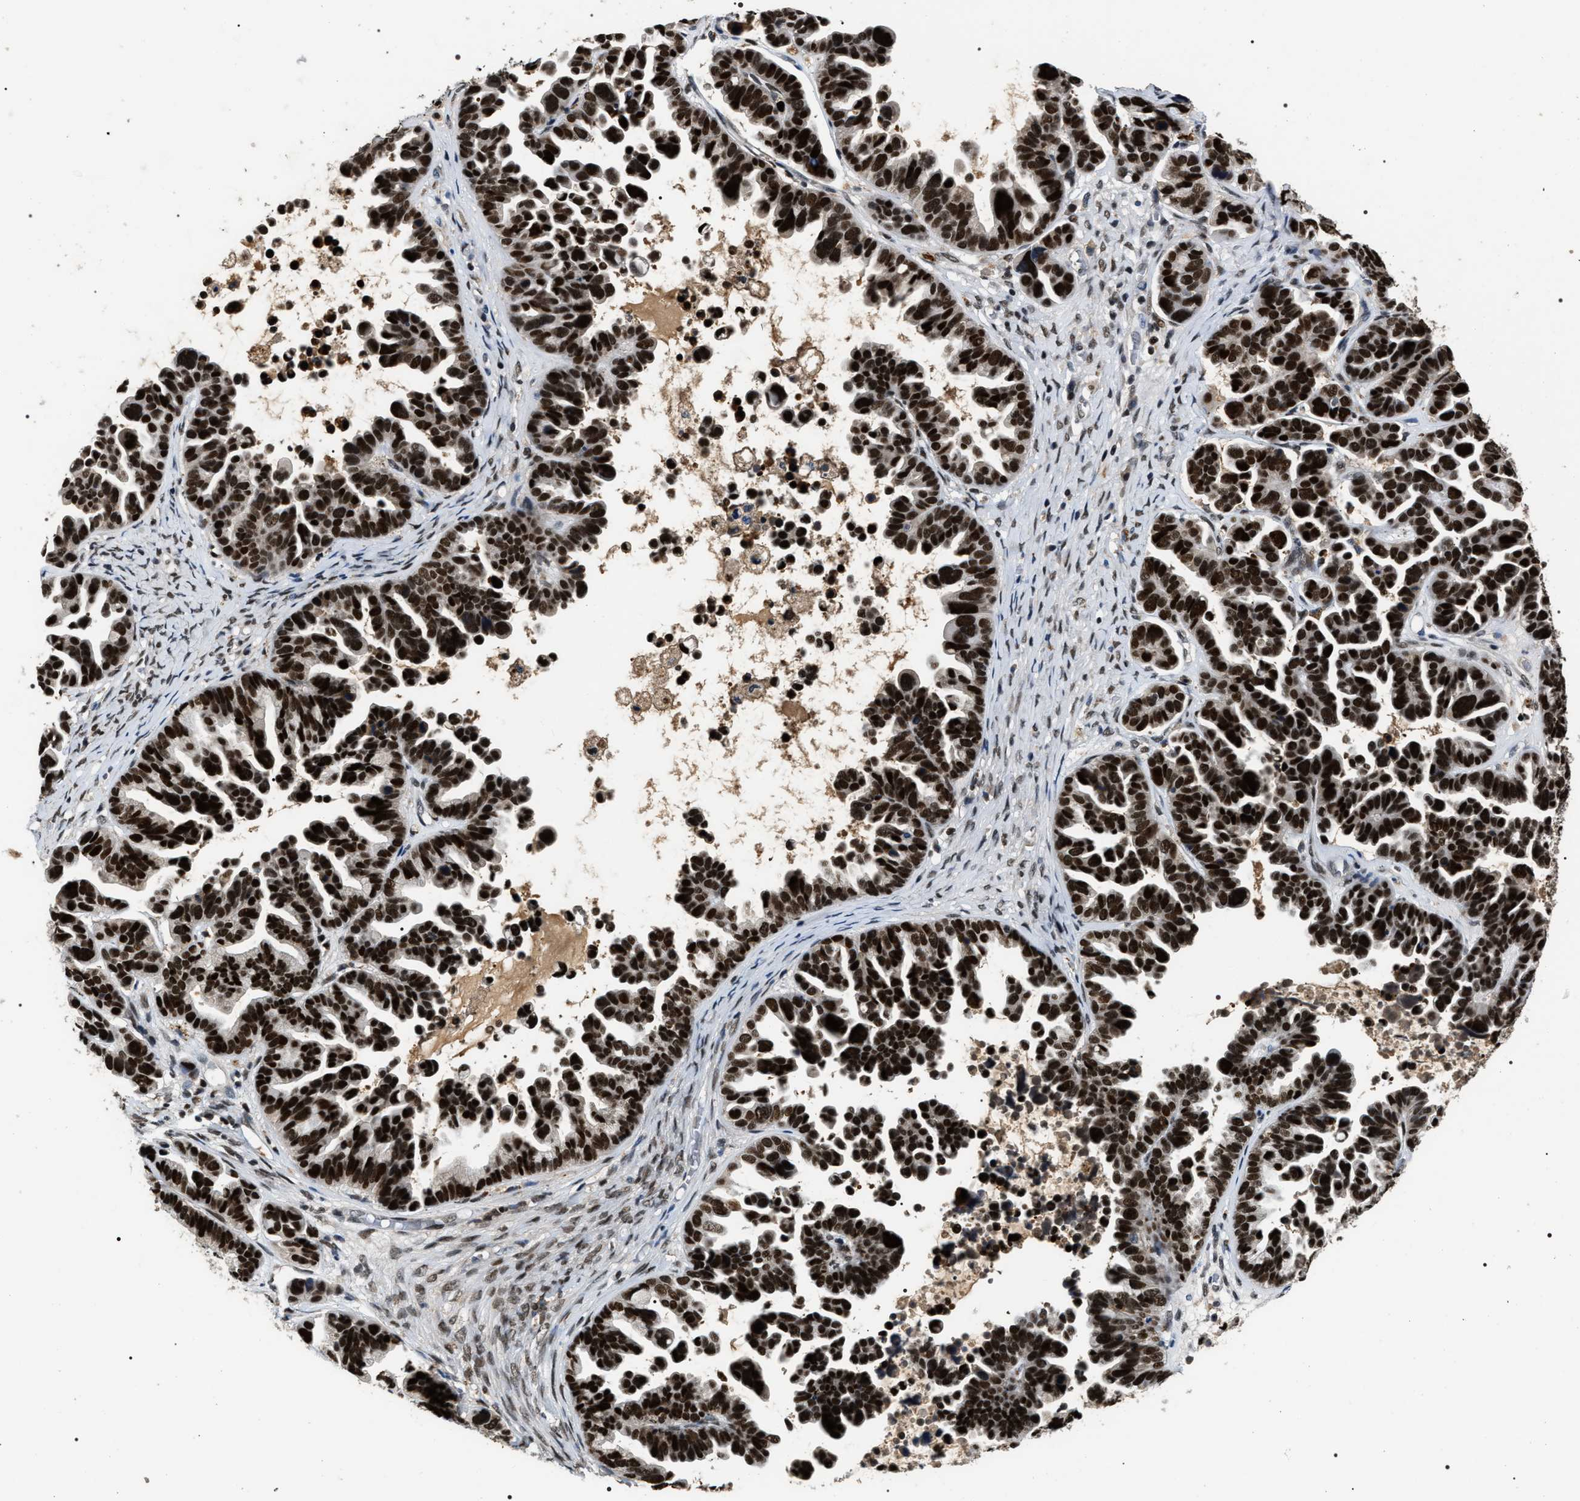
{"staining": {"intensity": "strong", "quantity": ">75%", "location": "nuclear"}, "tissue": "ovarian cancer", "cell_type": "Tumor cells", "image_type": "cancer", "snomed": [{"axis": "morphology", "description": "Cystadenocarcinoma, serous, NOS"}, {"axis": "topography", "description": "Ovary"}], "caption": "The immunohistochemical stain highlights strong nuclear staining in tumor cells of ovarian cancer (serous cystadenocarcinoma) tissue. (IHC, brightfield microscopy, high magnification).", "gene": "C7orf25", "patient": {"sex": "female", "age": 56}}